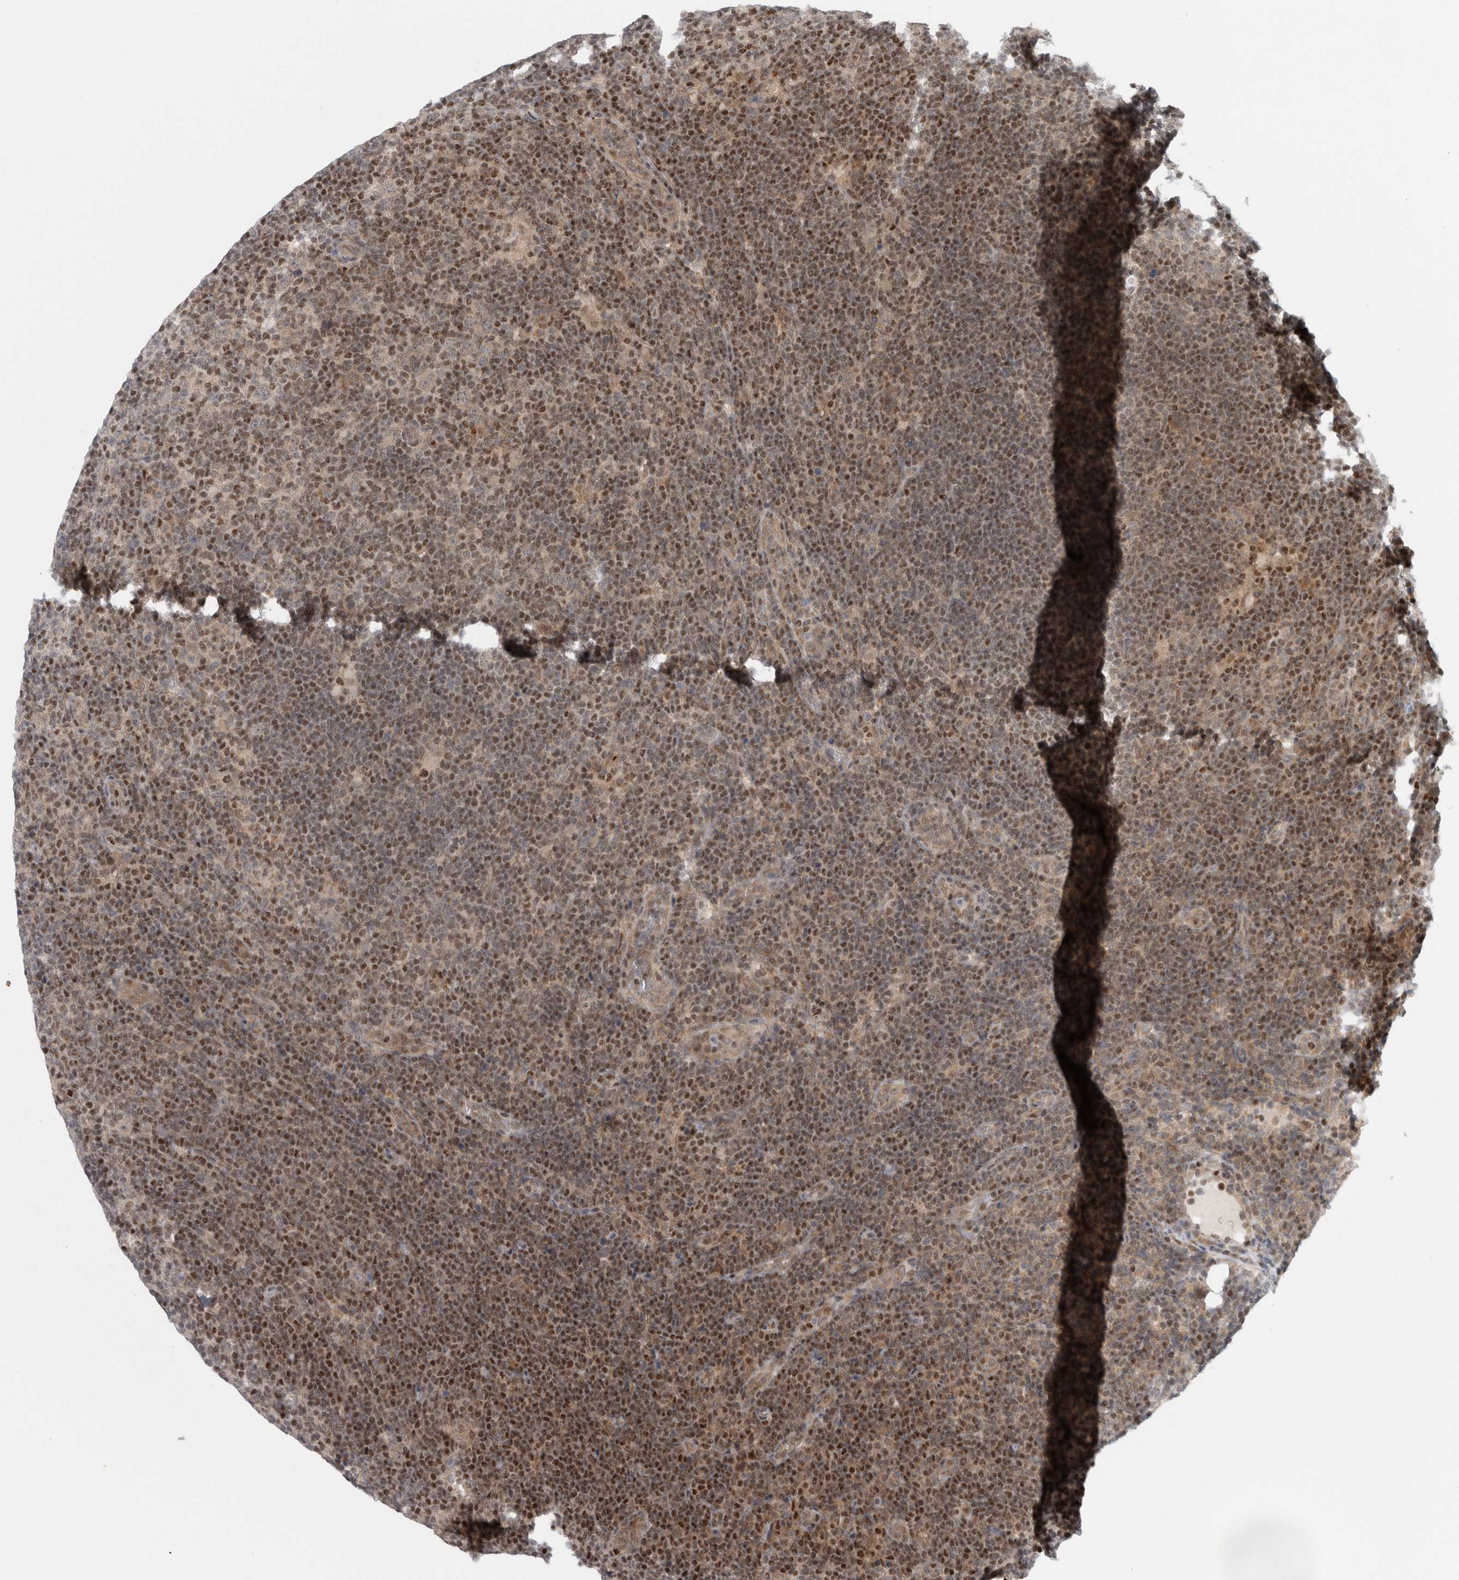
{"staining": {"intensity": "moderate", "quantity": ">75%", "location": "nuclear"}, "tissue": "lymphoma", "cell_type": "Tumor cells", "image_type": "cancer", "snomed": [{"axis": "morphology", "description": "Hodgkin's disease, NOS"}, {"axis": "topography", "description": "Lymph node"}], "caption": "Protein positivity by IHC shows moderate nuclear expression in approximately >75% of tumor cells in lymphoma.", "gene": "KDM8", "patient": {"sex": "female", "age": 57}}